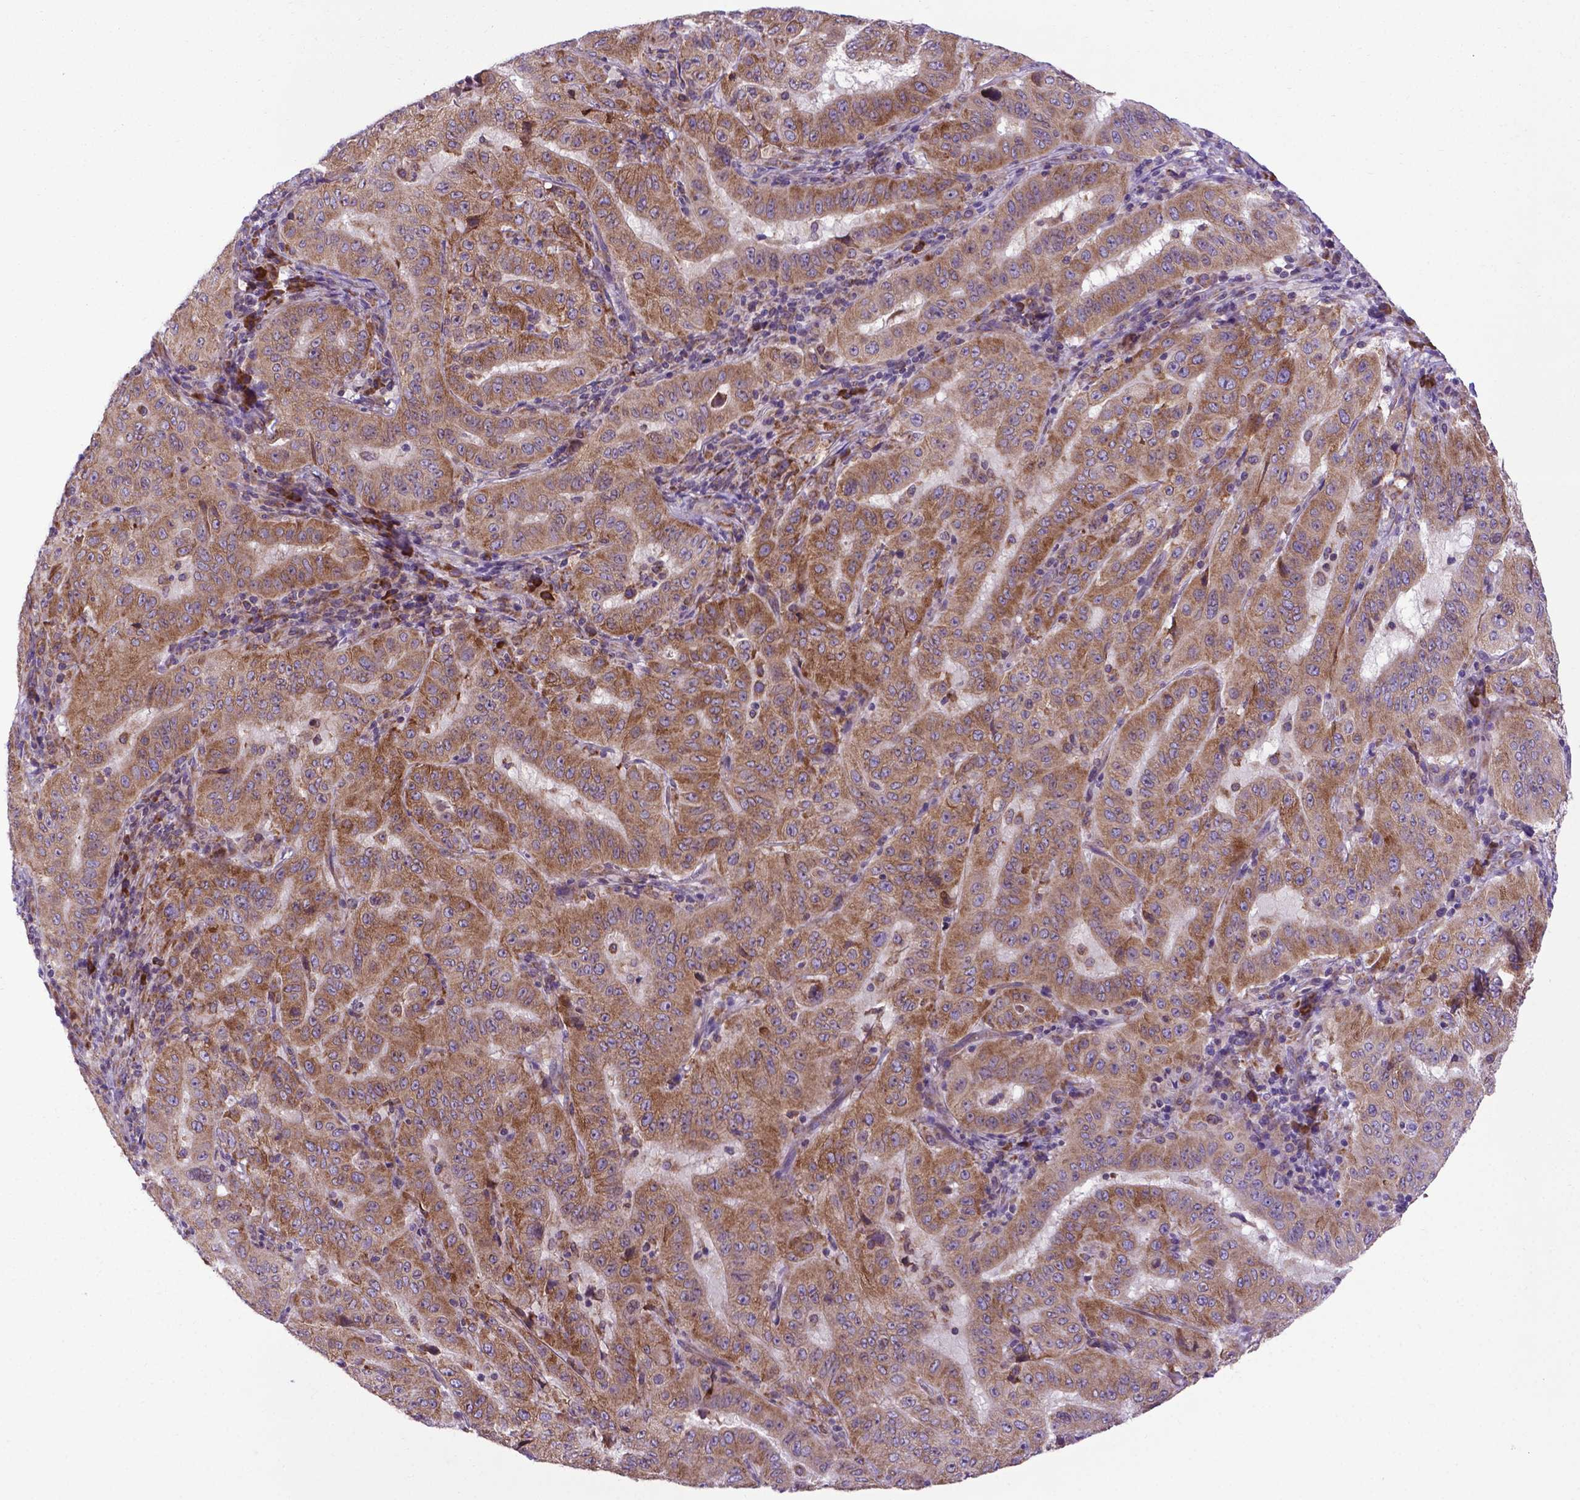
{"staining": {"intensity": "moderate", "quantity": ">75%", "location": "cytoplasmic/membranous"}, "tissue": "pancreatic cancer", "cell_type": "Tumor cells", "image_type": "cancer", "snomed": [{"axis": "morphology", "description": "Adenocarcinoma, NOS"}, {"axis": "topography", "description": "Pancreas"}], "caption": "Immunohistochemistry of human pancreatic cancer reveals medium levels of moderate cytoplasmic/membranous expression in about >75% of tumor cells.", "gene": "WDR83OS", "patient": {"sex": "male", "age": 63}}